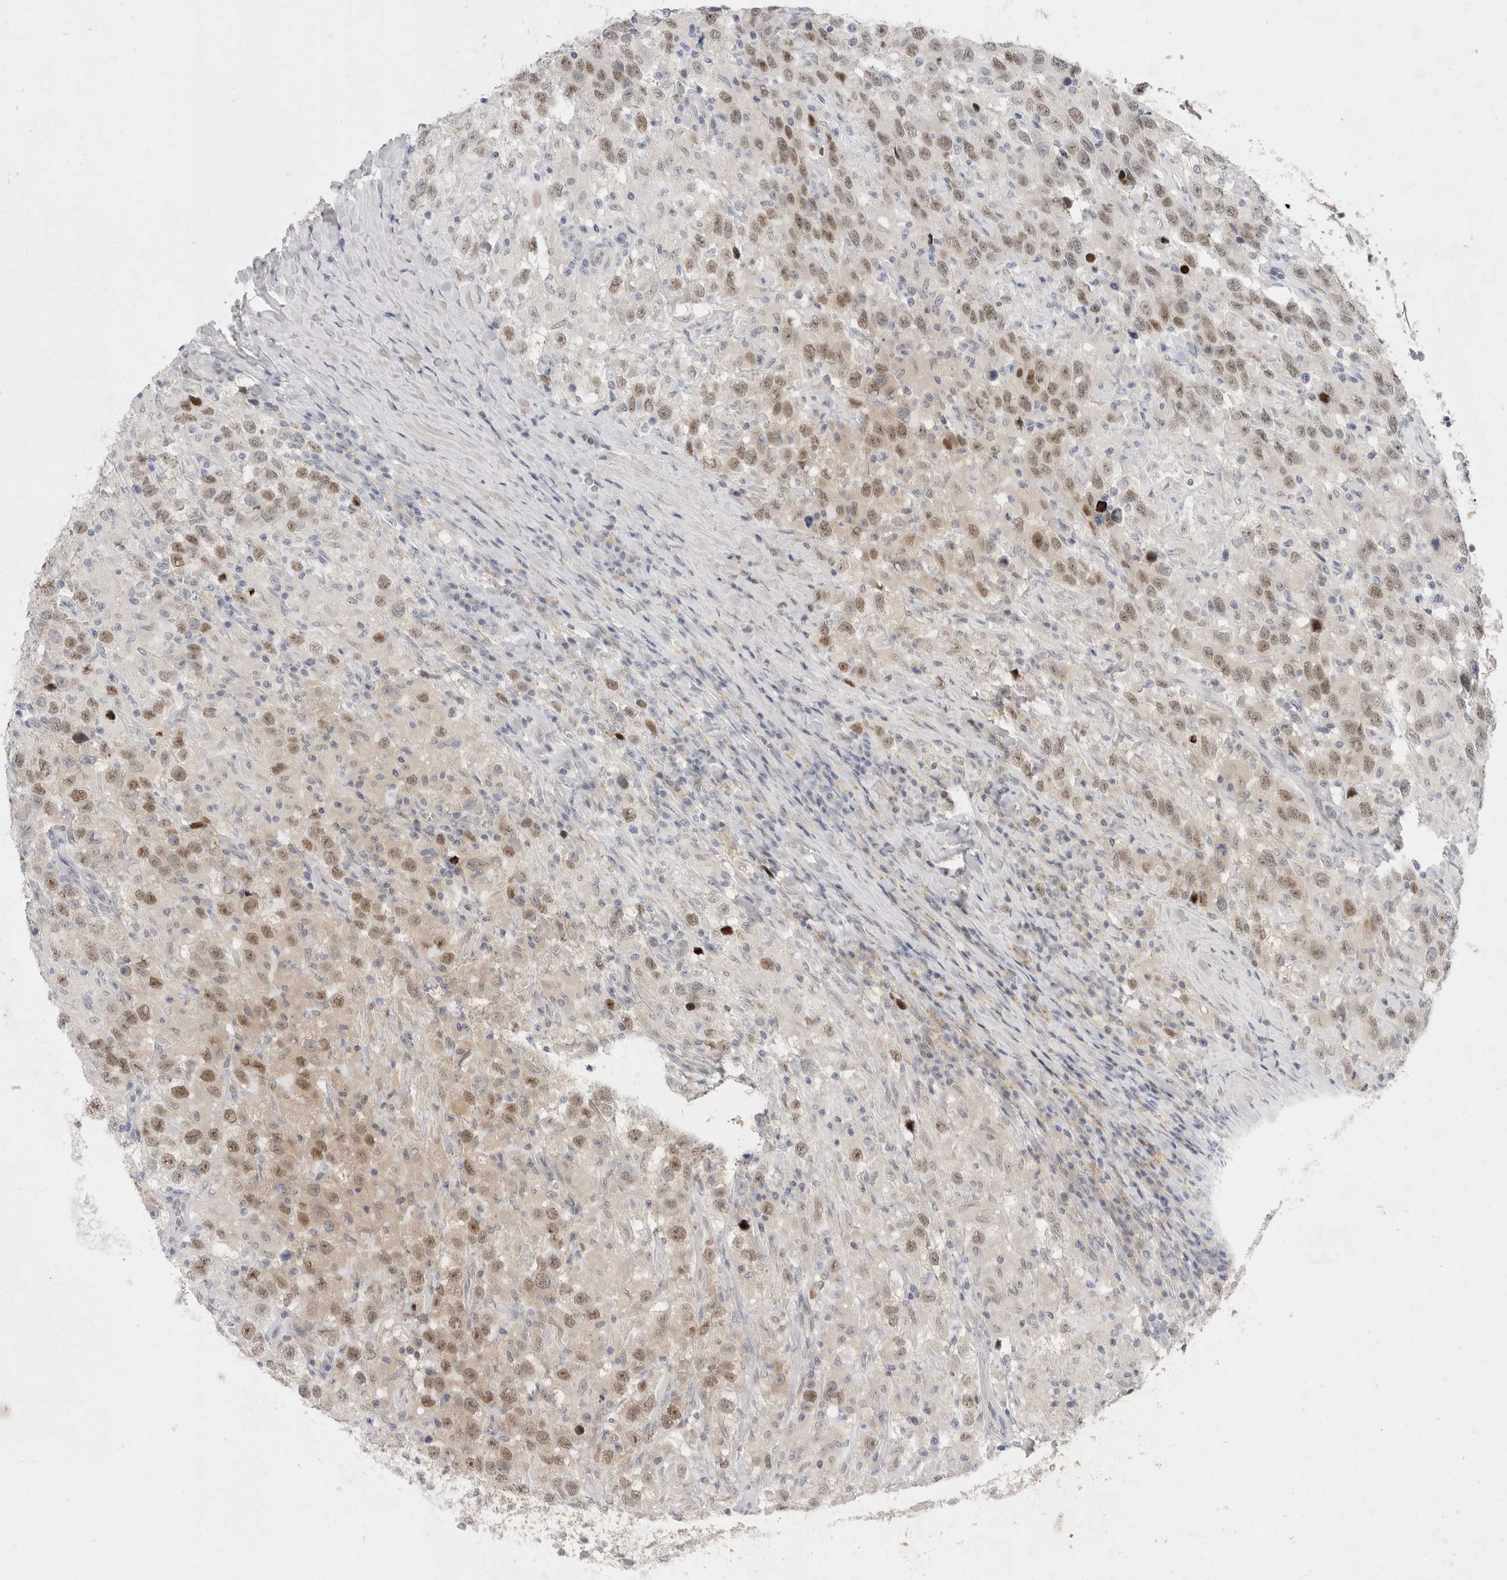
{"staining": {"intensity": "strong", "quantity": "25%-75%", "location": "nuclear"}, "tissue": "testis cancer", "cell_type": "Tumor cells", "image_type": "cancer", "snomed": [{"axis": "morphology", "description": "Seminoma, NOS"}, {"axis": "topography", "description": "Testis"}], "caption": "The immunohistochemical stain highlights strong nuclear staining in tumor cells of seminoma (testis) tissue. (Stains: DAB in brown, nuclei in blue, Microscopy: brightfield microscopy at high magnification).", "gene": "TOM1L2", "patient": {"sex": "male", "age": 41}}